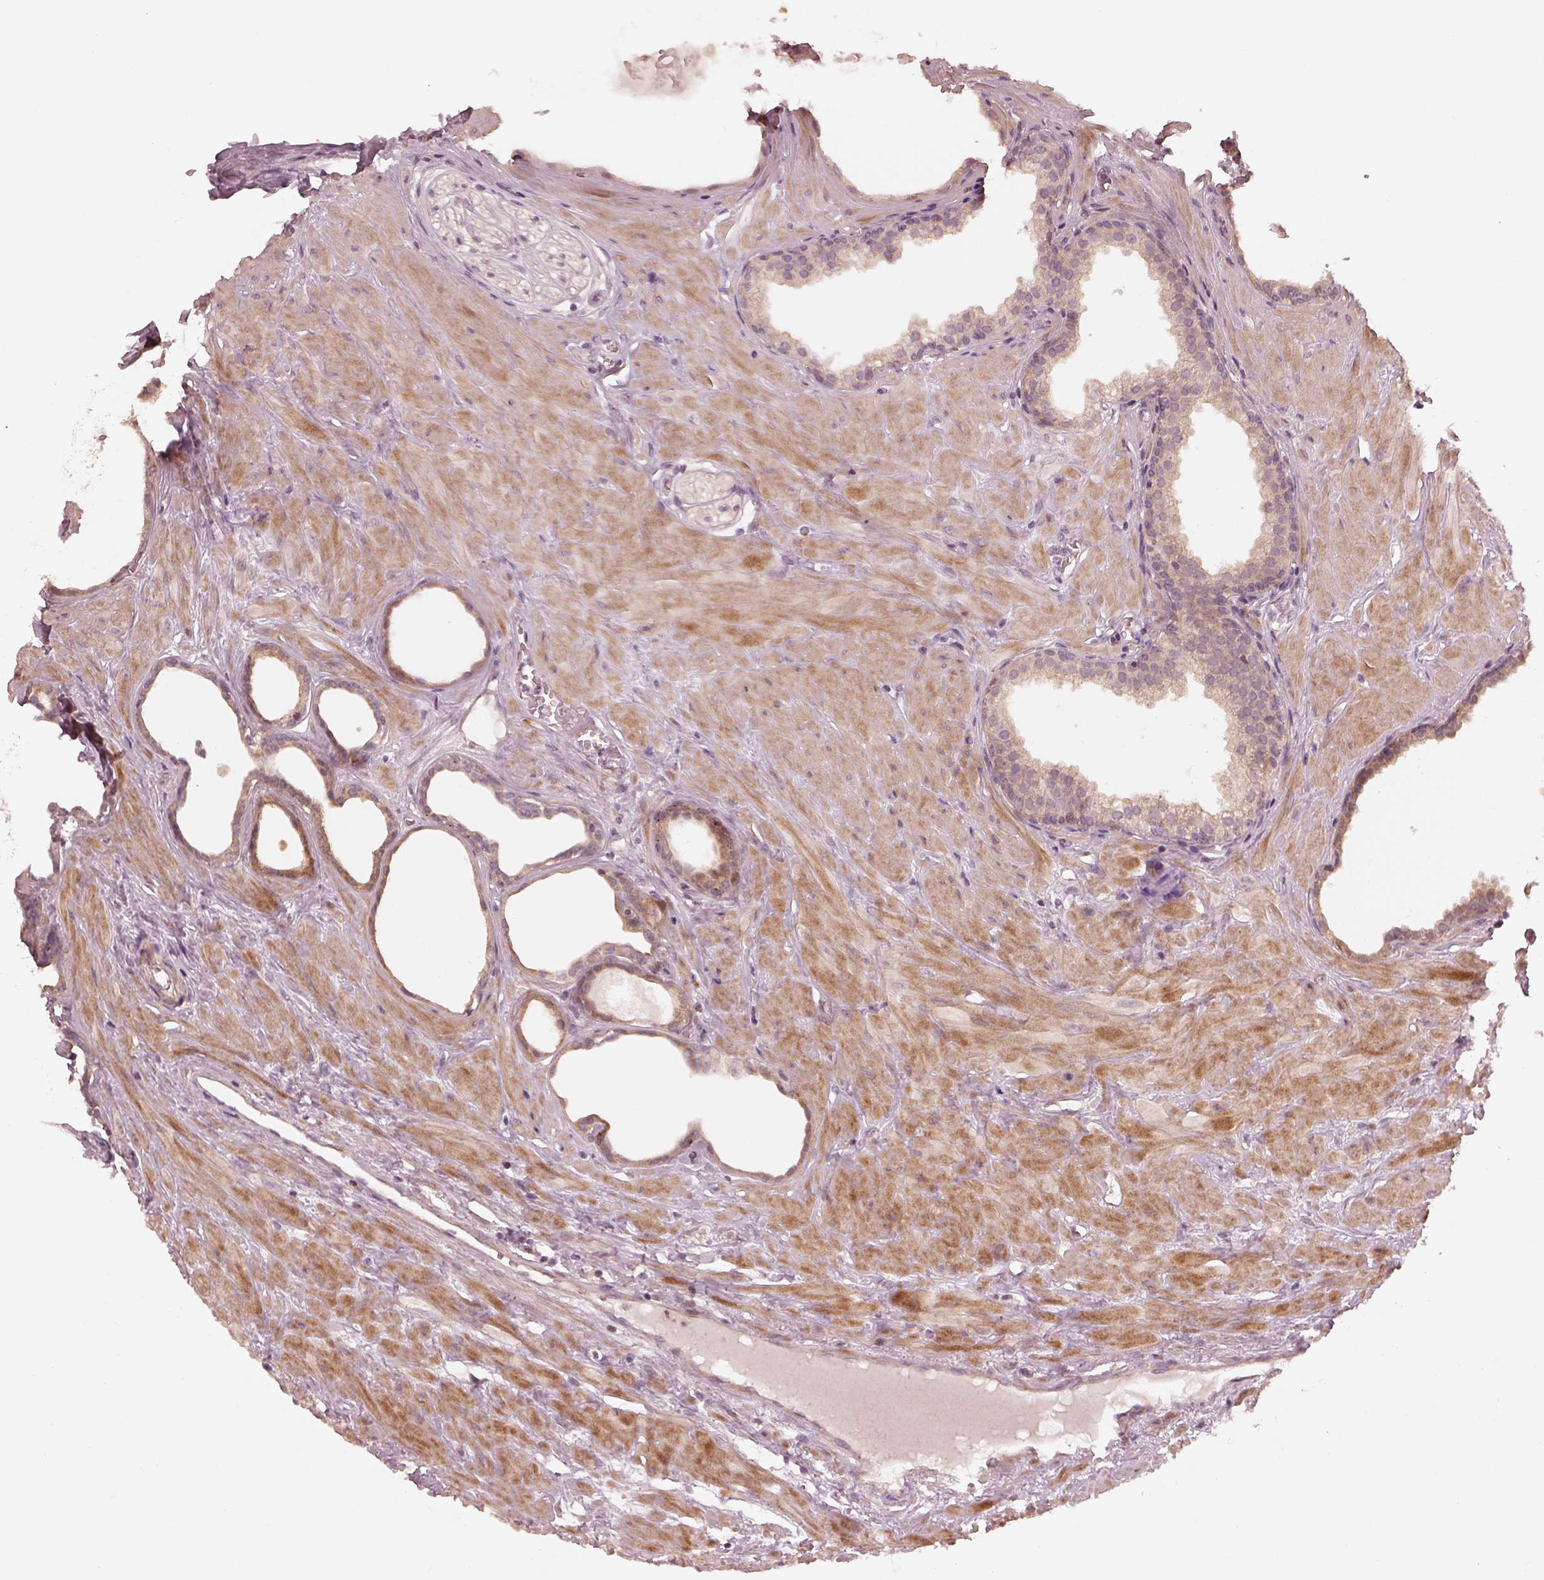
{"staining": {"intensity": "negative", "quantity": "none", "location": "none"}, "tissue": "prostate", "cell_type": "Glandular cells", "image_type": "normal", "snomed": [{"axis": "morphology", "description": "Normal tissue, NOS"}, {"axis": "topography", "description": "Prostate"}], "caption": "Immunohistochemistry photomicrograph of unremarkable human prostate stained for a protein (brown), which exhibits no expression in glandular cells.", "gene": "SLC25A46", "patient": {"sex": "male", "age": 48}}